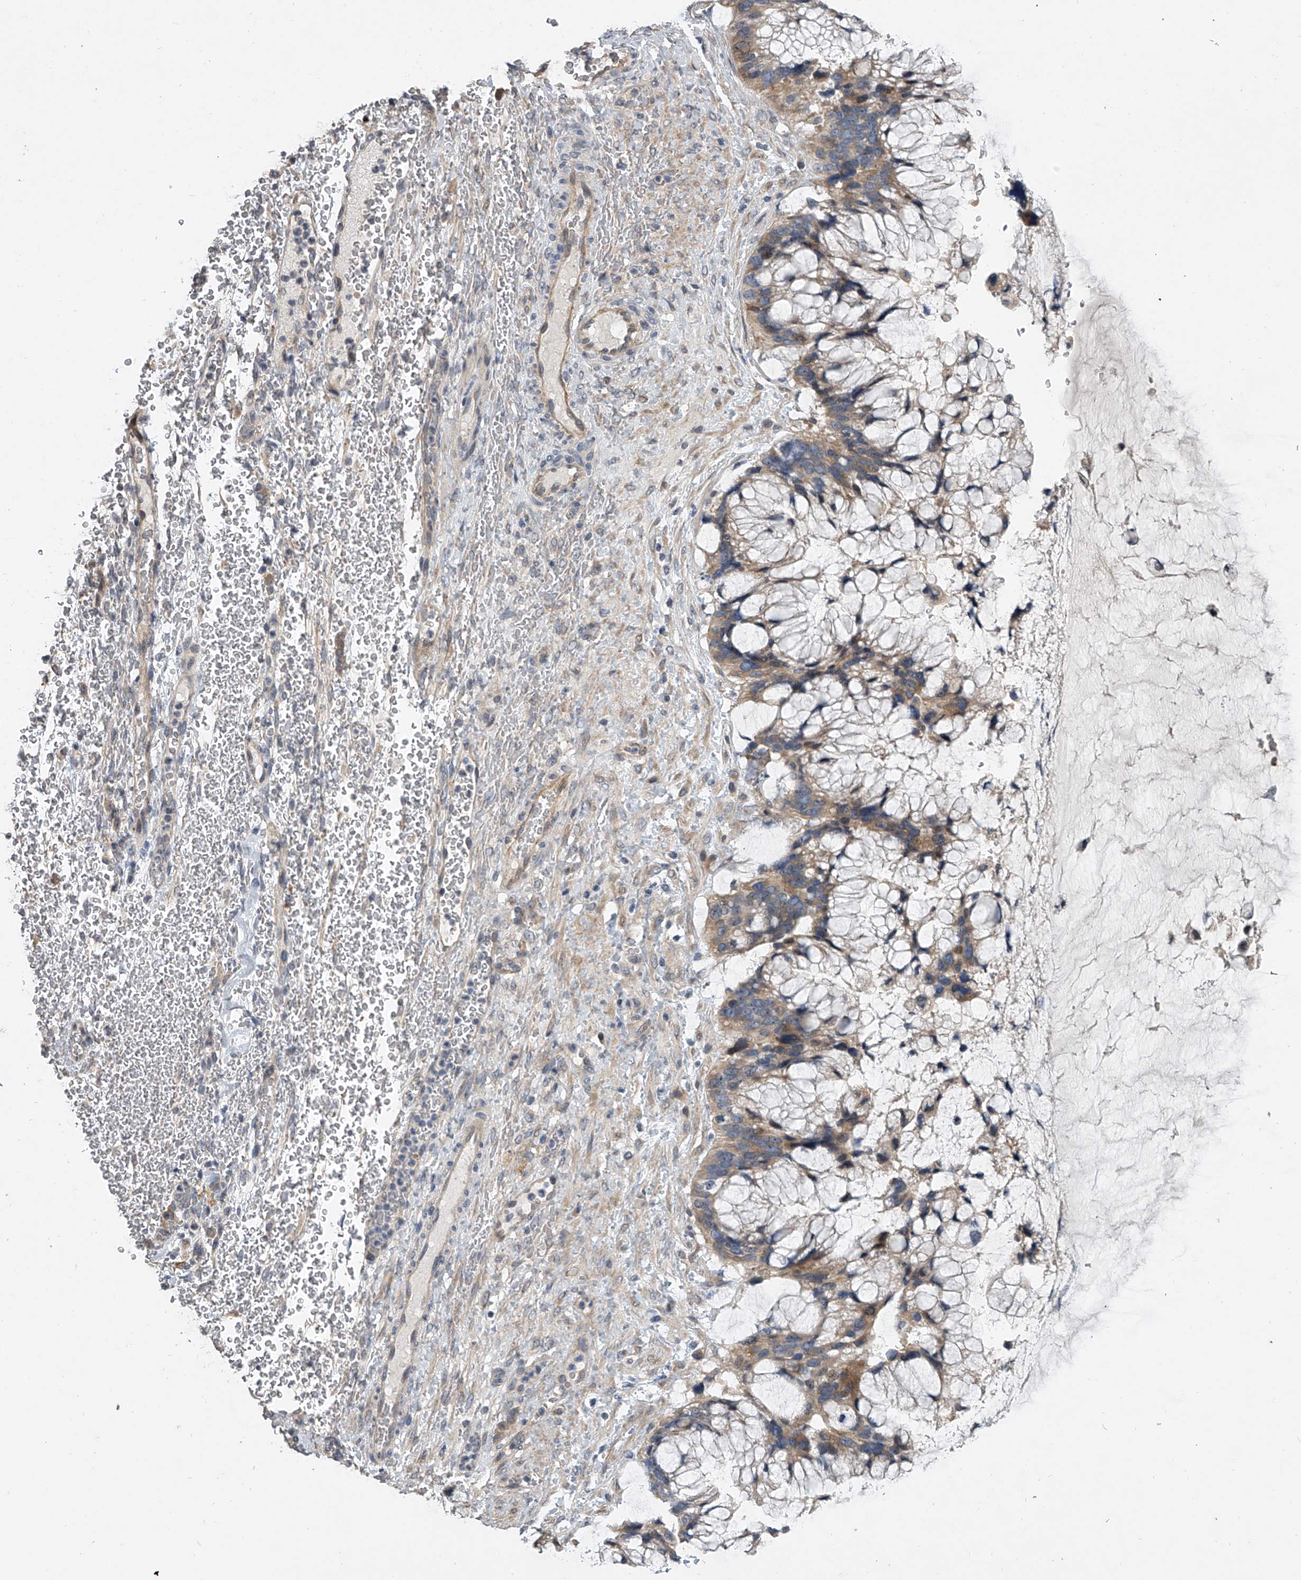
{"staining": {"intensity": "weak", "quantity": ">75%", "location": "cytoplasmic/membranous"}, "tissue": "ovarian cancer", "cell_type": "Tumor cells", "image_type": "cancer", "snomed": [{"axis": "morphology", "description": "Cystadenocarcinoma, mucinous, NOS"}, {"axis": "topography", "description": "Ovary"}], "caption": "This image displays IHC staining of ovarian cancer, with low weak cytoplasmic/membranous staining in about >75% of tumor cells.", "gene": "DOCK9", "patient": {"sex": "female", "age": 37}}